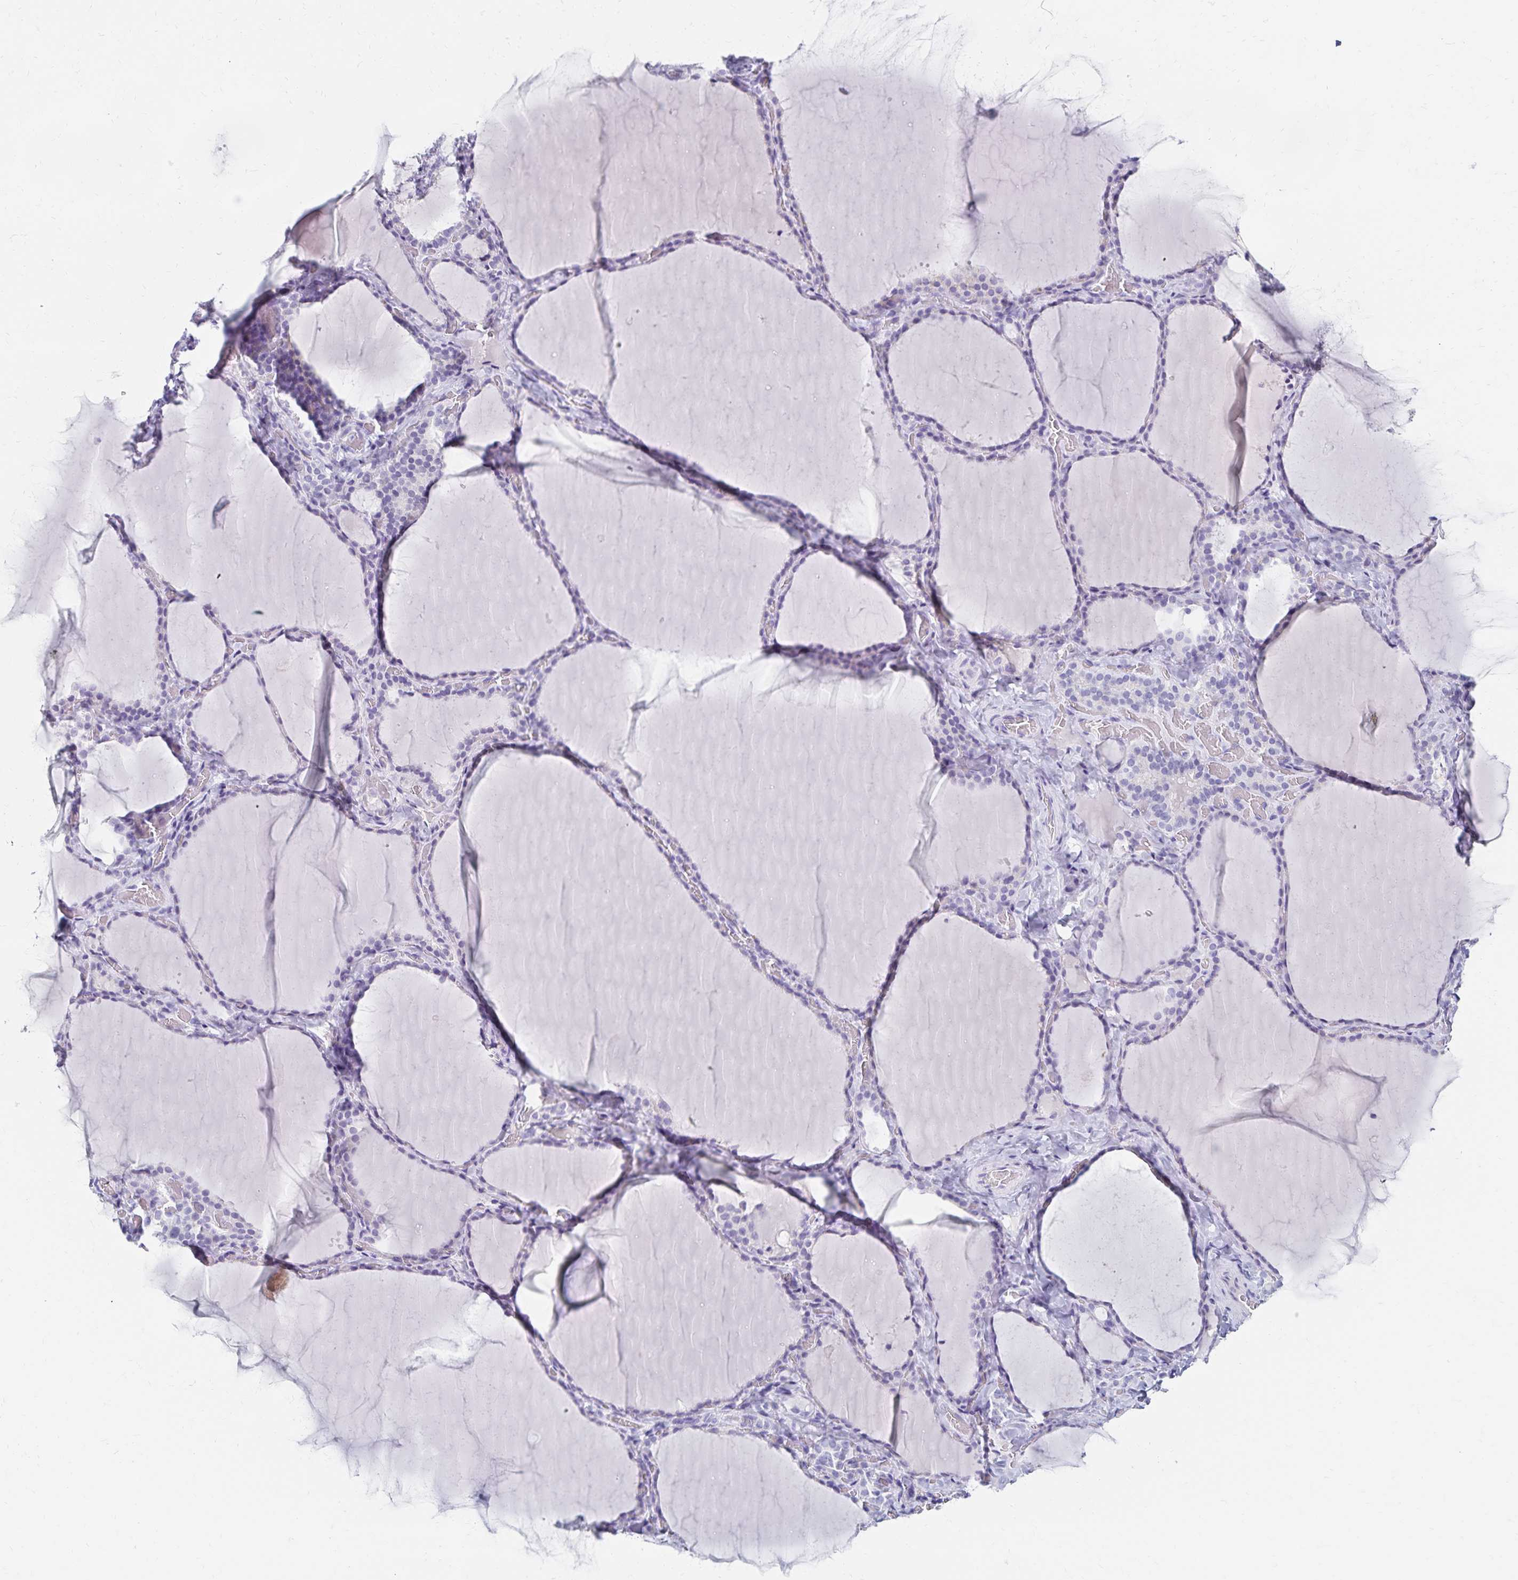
{"staining": {"intensity": "negative", "quantity": "none", "location": "none"}, "tissue": "thyroid gland", "cell_type": "Glandular cells", "image_type": "normal", "snomed": [{"axis": "morphology", "description": "Normal tissue, NOS"}, {"axis": "topography", "description": "Thyroid gland"}], "caption": "DAB (3,3'-diaminobenzidine) immunohistochemical staining of normal human thyroid gland displays no significant positivity in glandular cells. (DAB immunohistochemistry (IHC) visualized using brightfield microscopy, high magnification).", "gene": "C2orf50", "patient": {"sex": "female", "age": 22}}